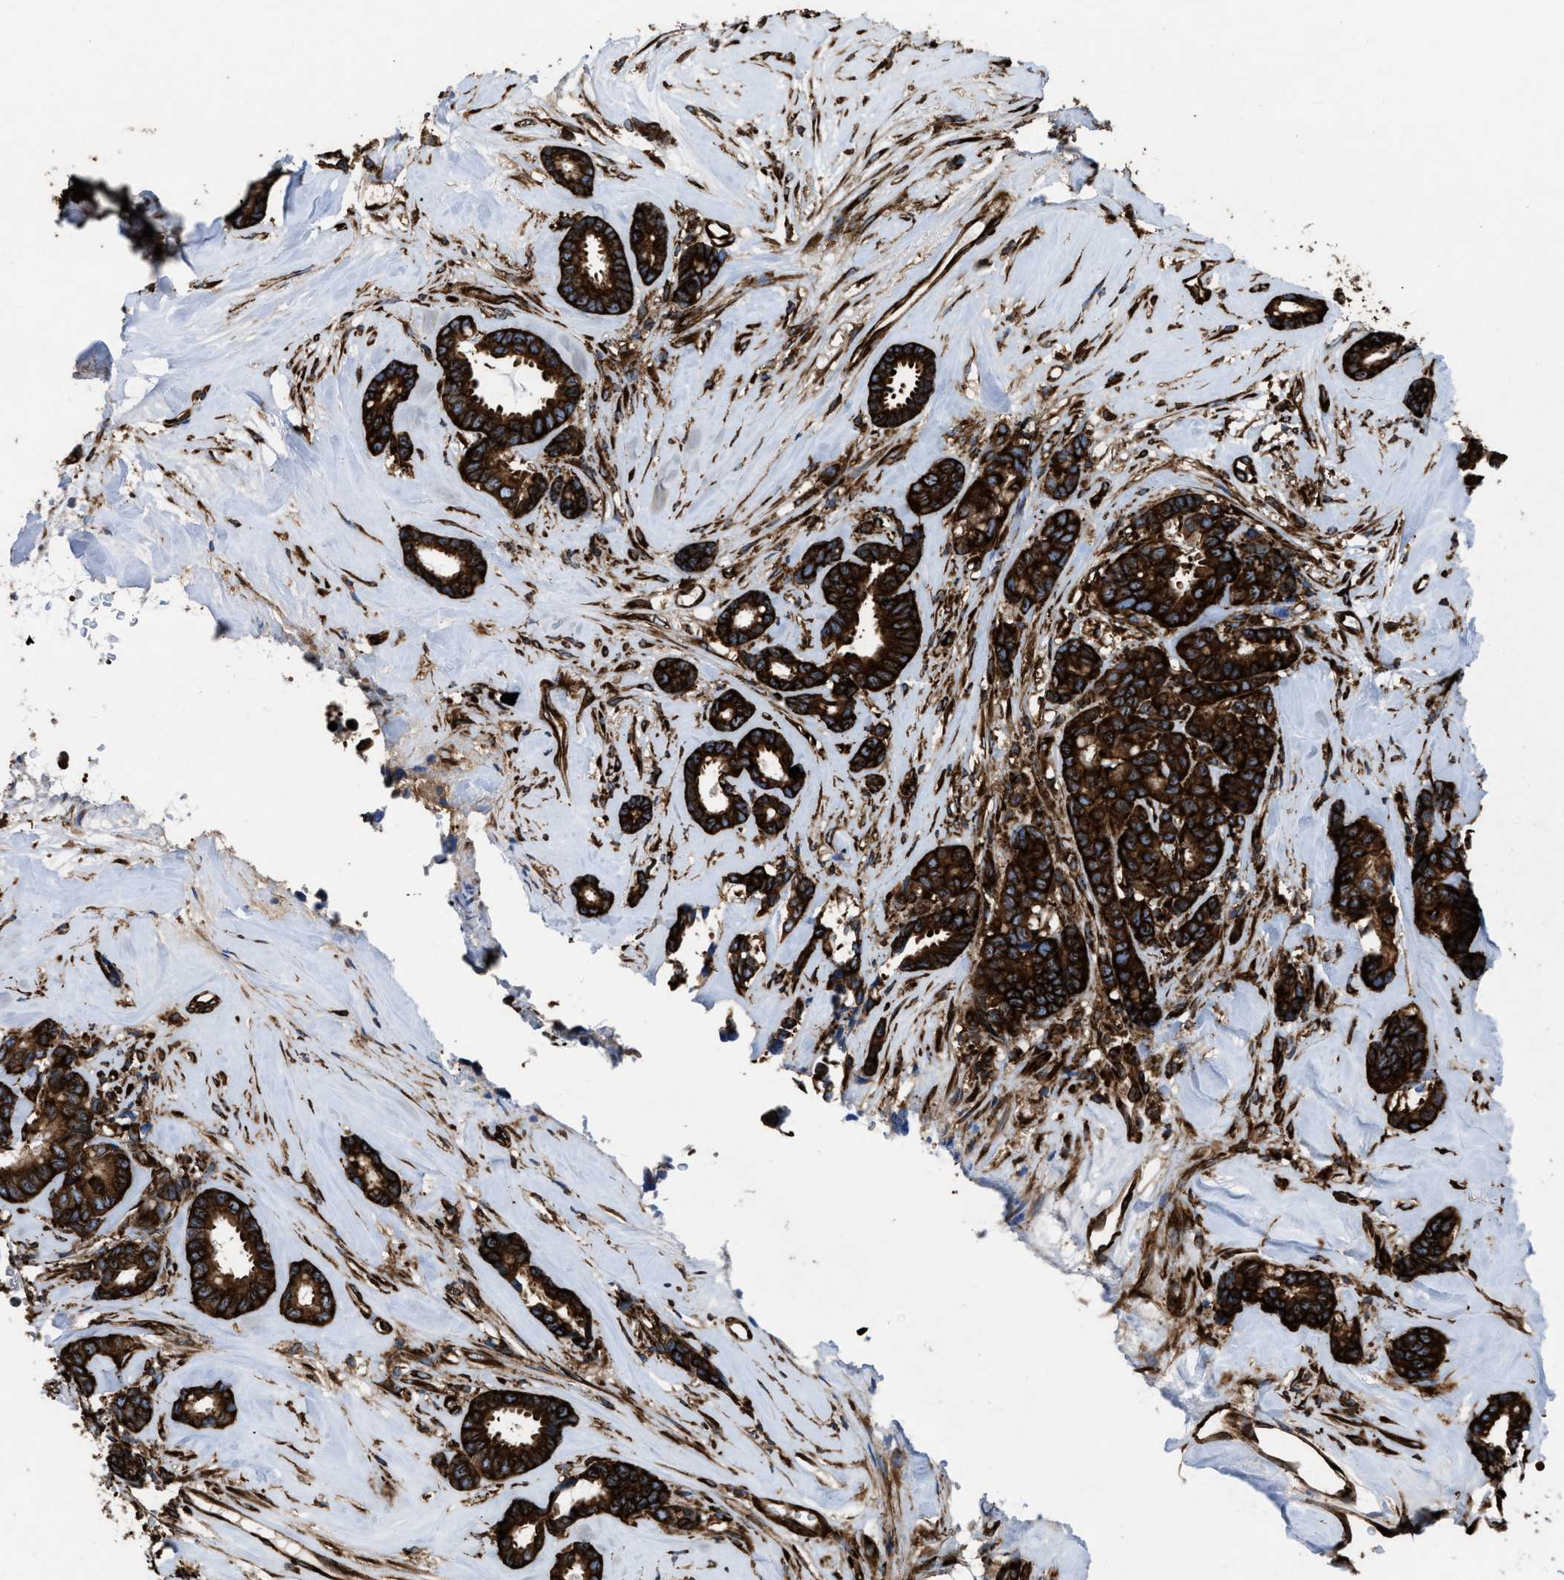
{"staining": {"intensity": "strong", "quantity": ">75%", "location": "cytoplasmic/membranous"}, "tissue": "breast cancer", "cell_type": "Tumor cells", "image_type": "cancer", "snomed": [{"axis": "morphology", "description": "Duct carcinoma"}, {"axis": "topography", "description": "Breast"}], "caption": "Immunohistochemical staining of human breast cancer (invasive ductal carcinoma) exhibits high levels of strong cytoplasmic/membranous protein staining in approximately >75% of tumor cells.", "gene": "CAPRIN1", "patient": {"sex": "female", "age": 87}}